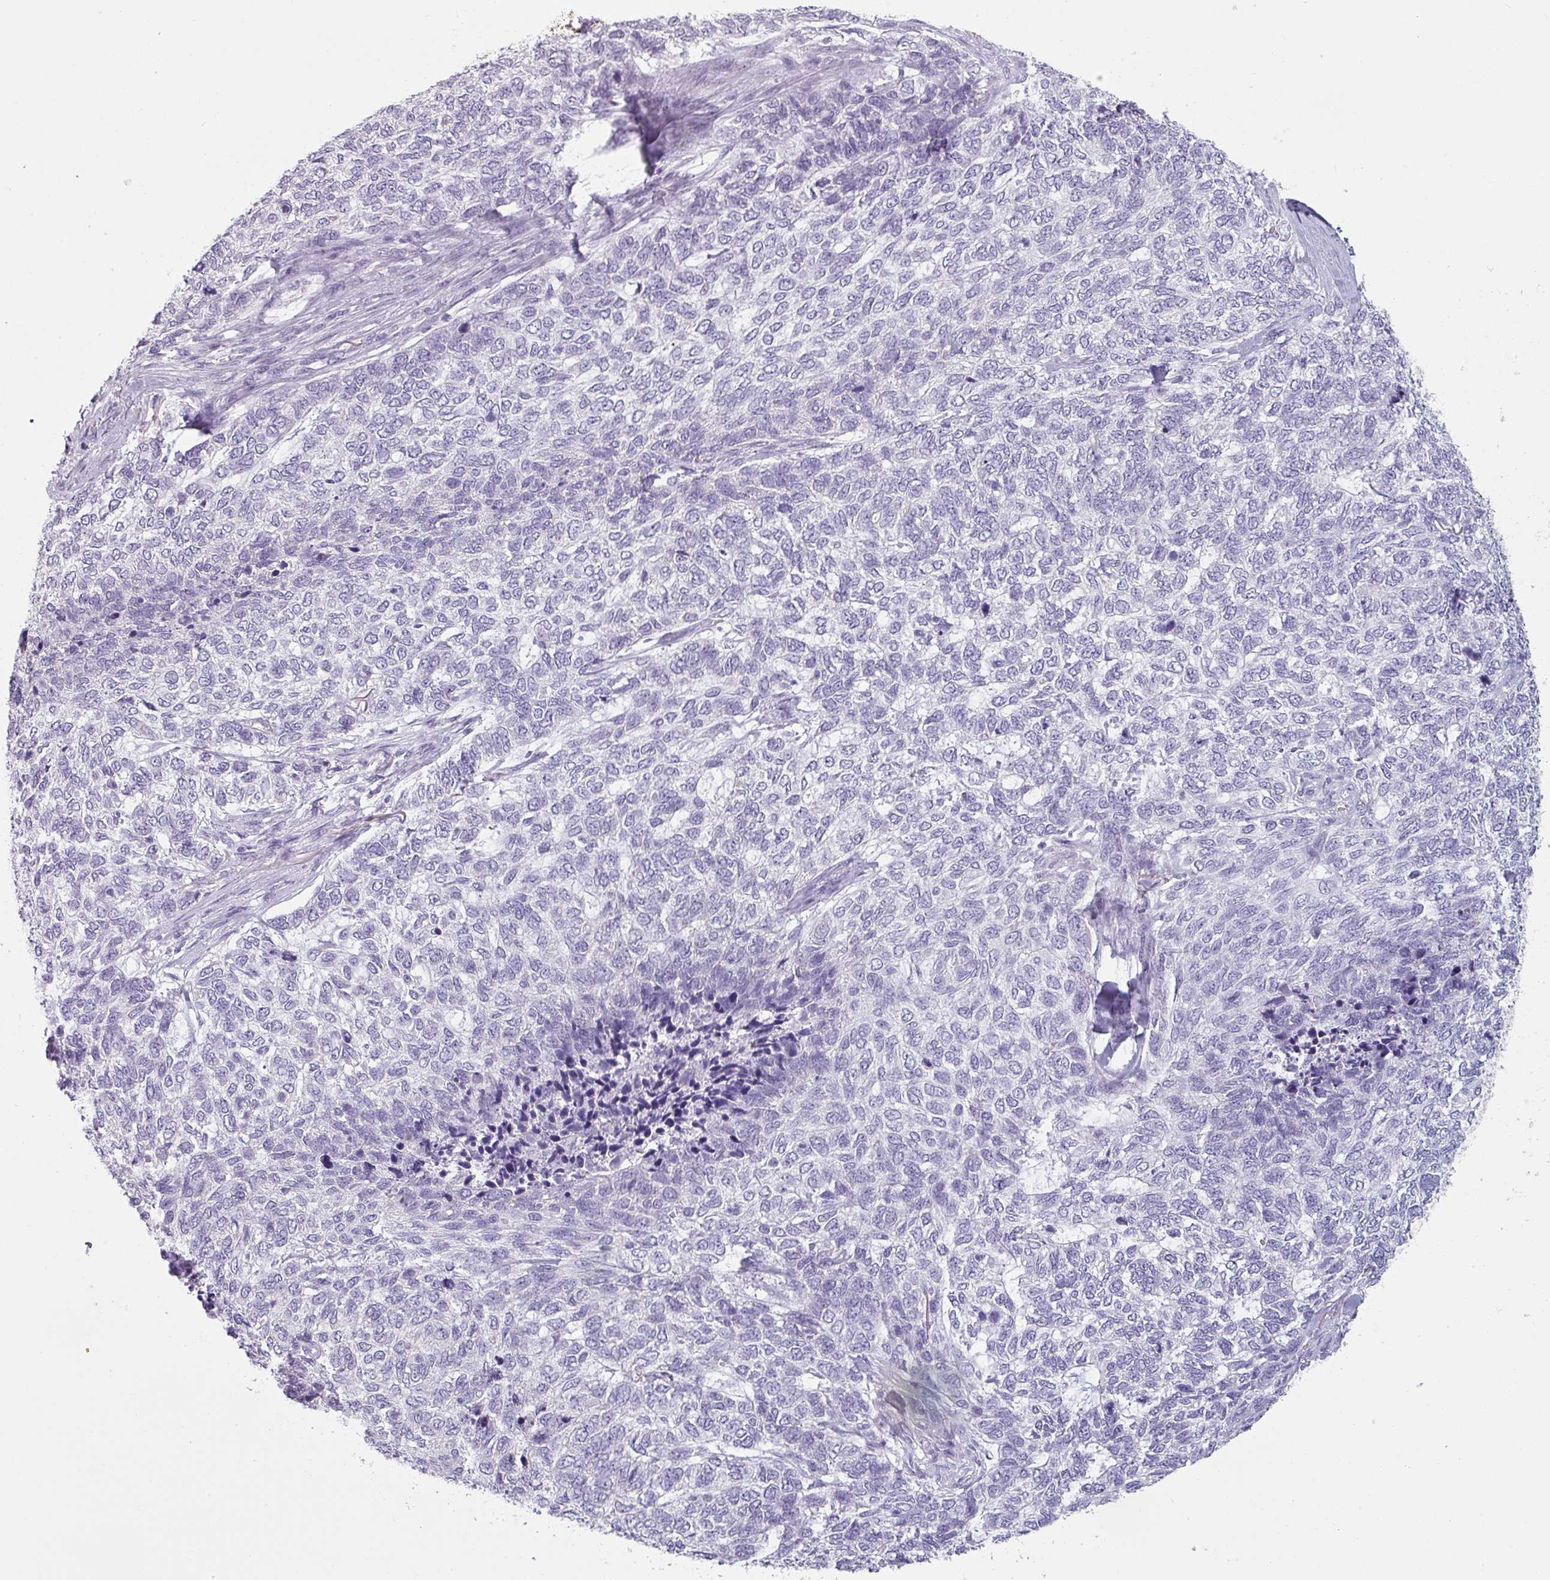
{"staining": {"intensity": "negative", "quantity": "none", "location": "none"}, "tissue": "skin cancer", "cell_type": "Tumor cells", "image_type": "cancer", "snomed": [{"axis": "morphology", "description": "Basal cell carcinoma"}, {"axis": "topography", "description": "Skin"}], "caption": "Tumor cells are negative for brown protein staining in skin cancer.", "gene": "SFTPA1", "patient": {"sex": "female", "age": 65}}